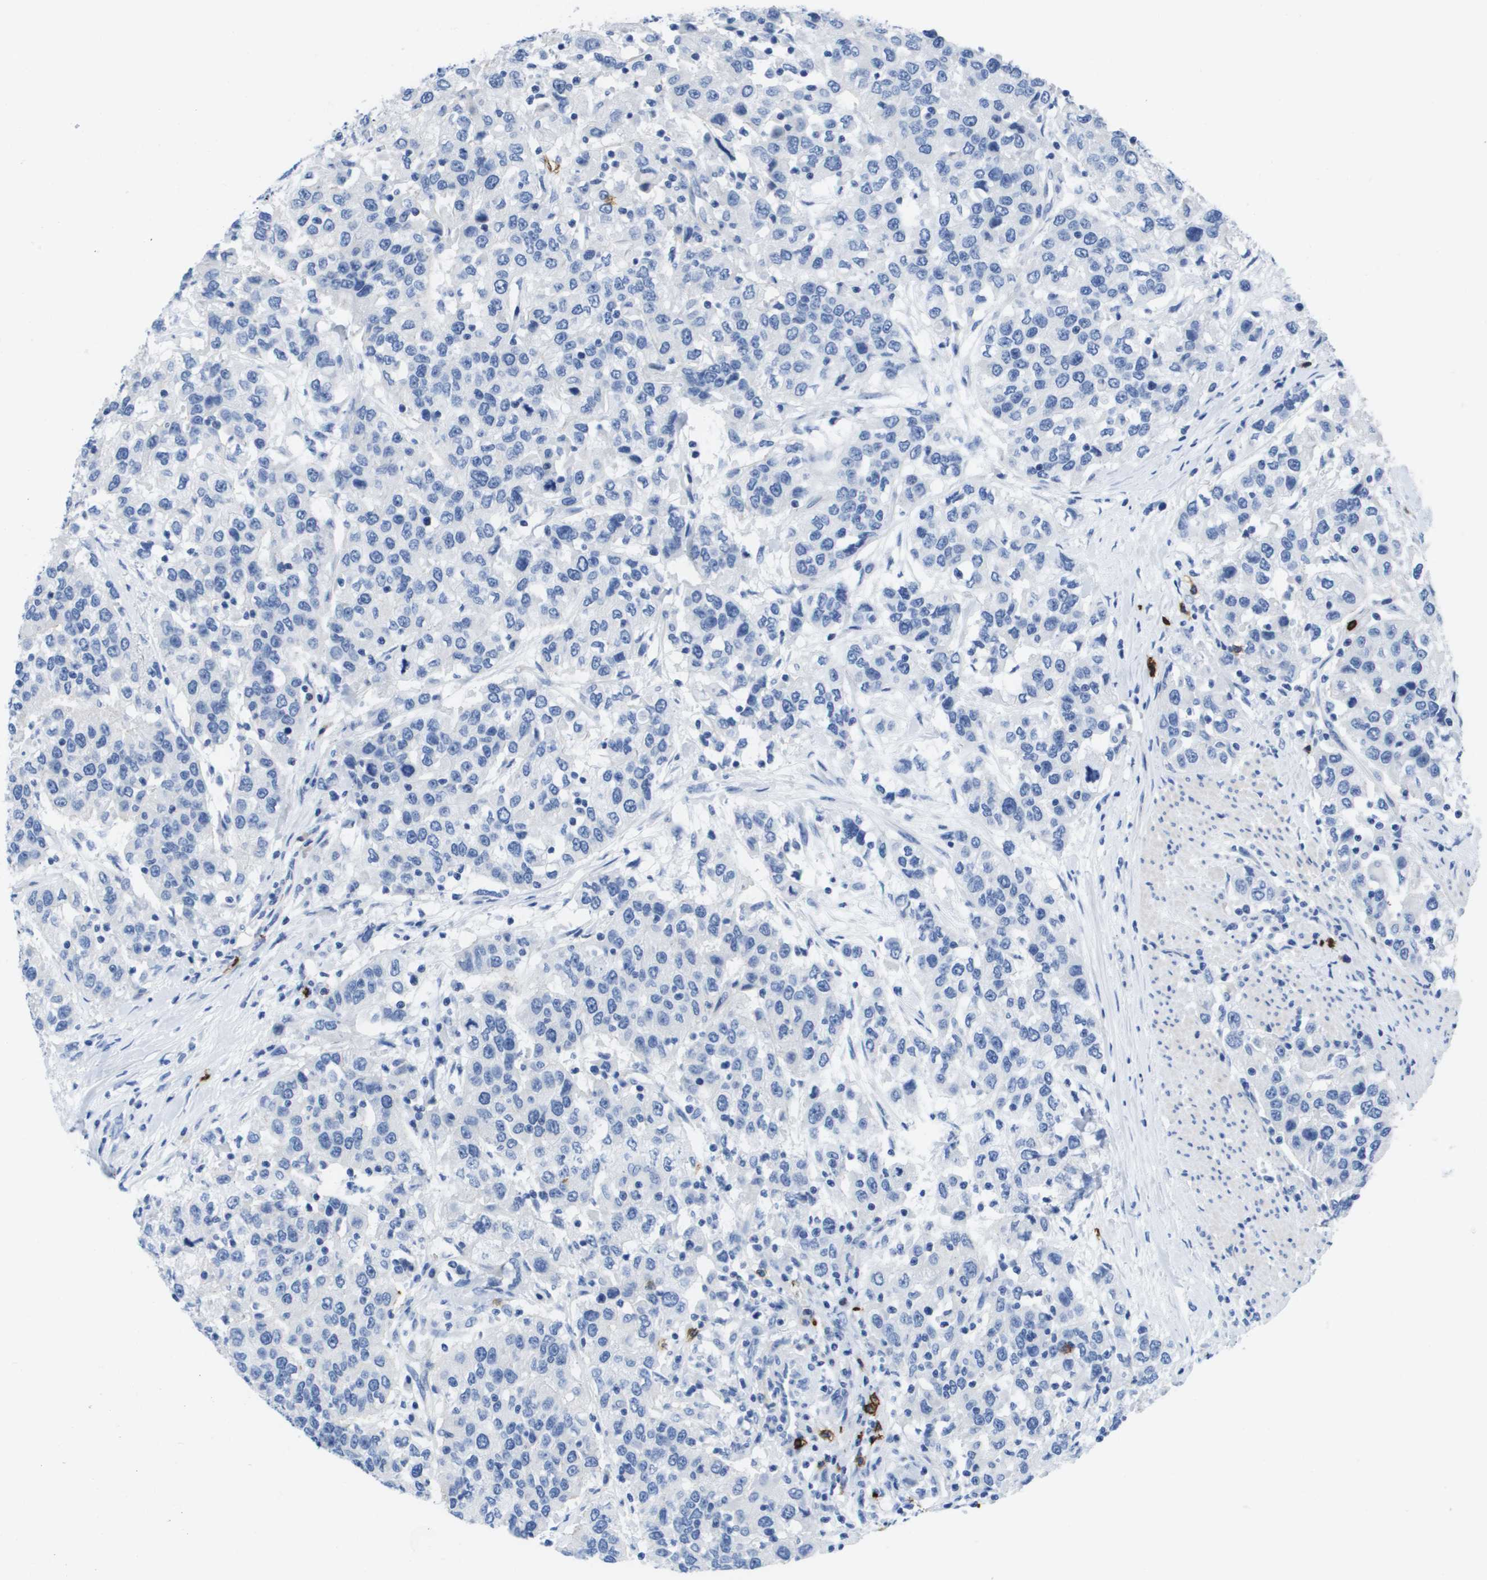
{"staining": {"intensity": "negative", "quantity": "none", "location": "none"}, "tissue": "urothelial cancer", "cell_type": "Tumor cells", "image_type": "cancer", "snomed": [{"axis": "morphology", "description": "Urothelial carcinoma, High grade"}, {"axis": "topography", "description": "Urinary bladder"}], "caption": "Urothelial carcinoma (high-grade) was stained to show a protein in brown. There is no significant positivity in tumor cells.", "gene": "MS4A1", "patient": {"sex": "female", "age": 80}}